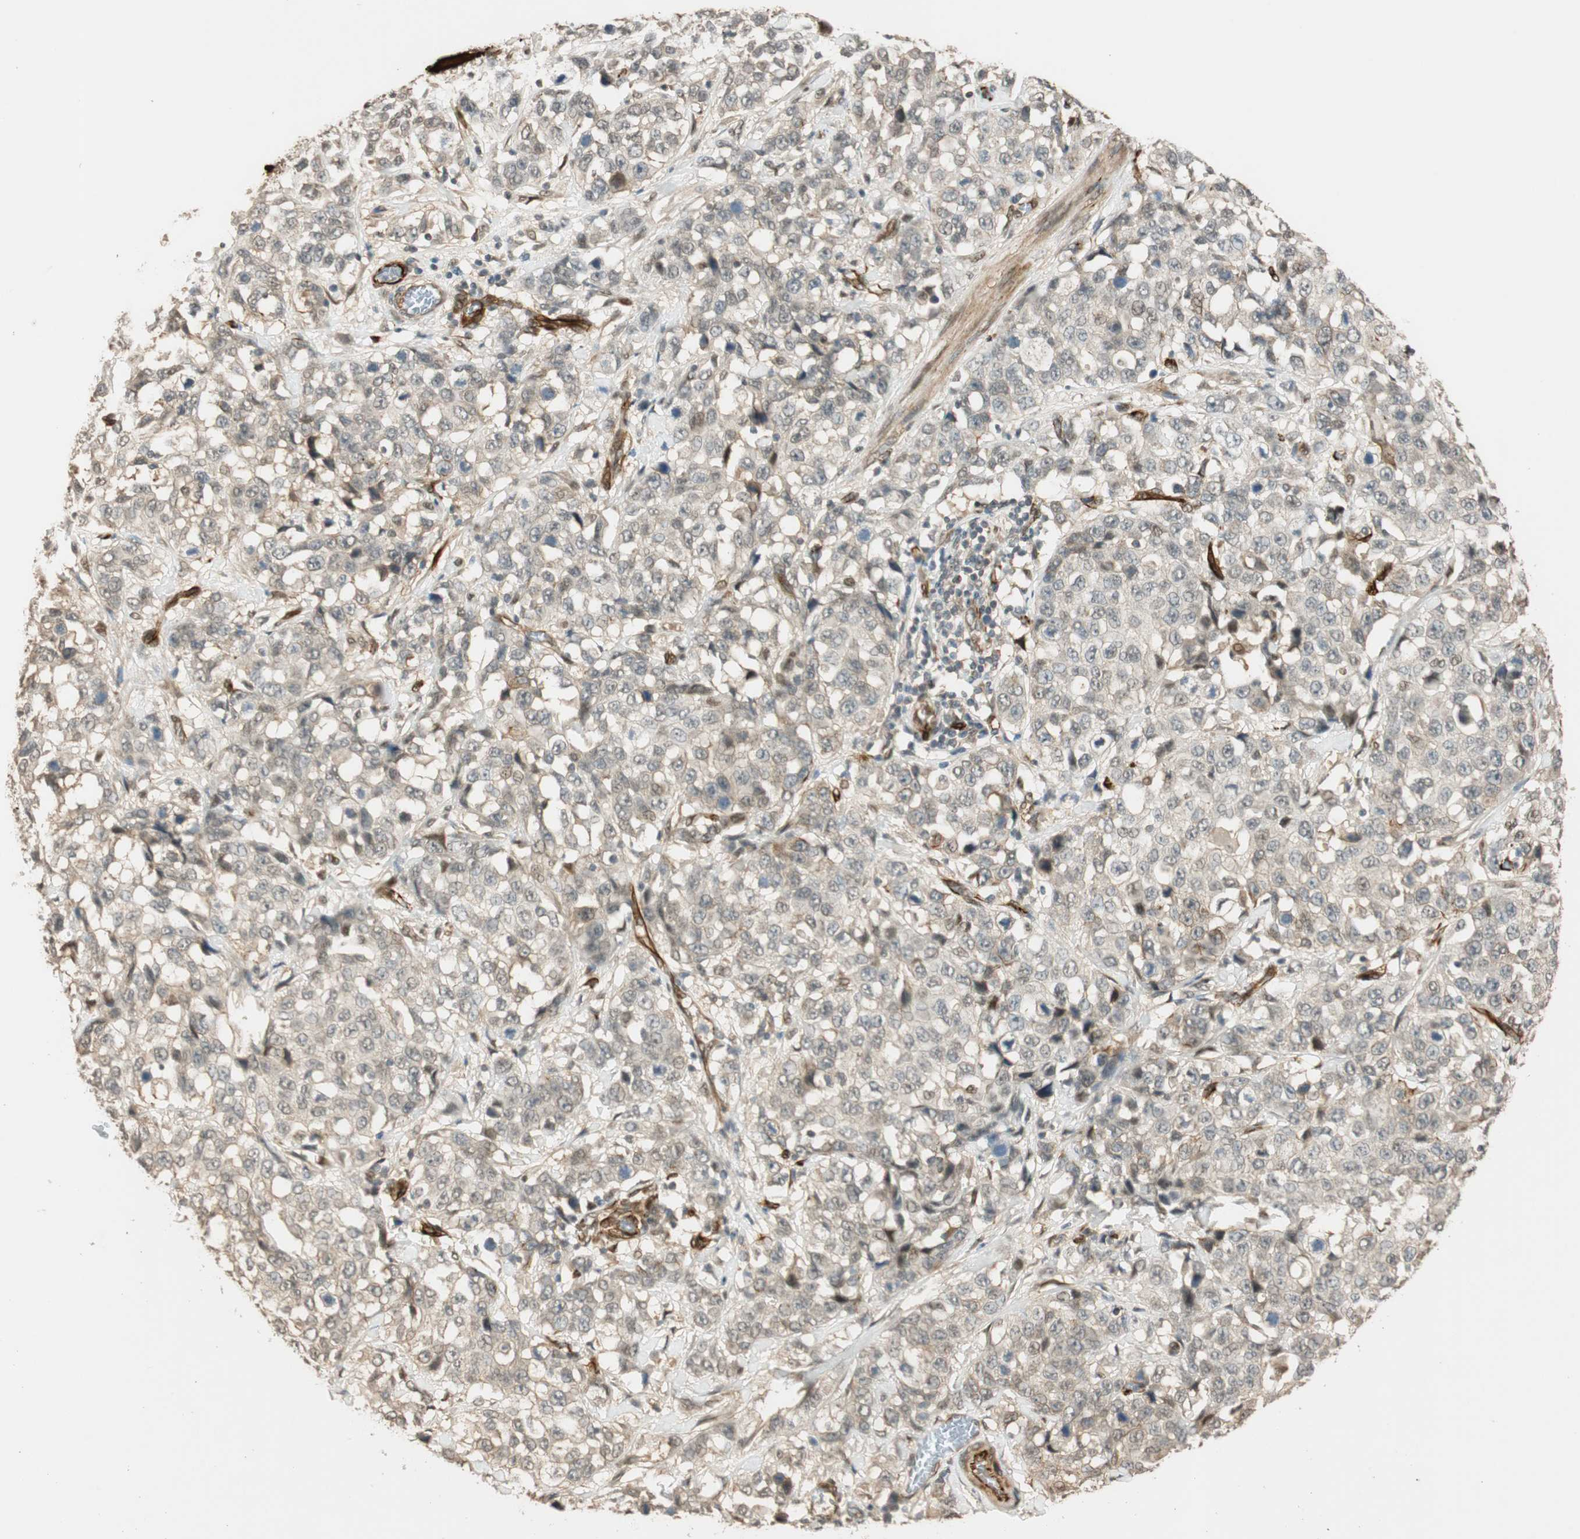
{"staining": {"intensity": "negative", "quantity": "none", "location": "none"}, "tissue": "stomach cancer", "cell_type": "Tumor cells", "image_type": "cancer", "snomed": [{"axis": "morphology", "description": "Normal tissue, NOS"}, {"axis": "morphology", "description": "Adenocarcinoma, NOS"}, {"axis": "topography", "description": "Stomach"}], "caption": "DAB (3,3'-diaminobenzidine) immunohistochemical staining of stomach adenocarcinoma reveals no significant staining in tumor cells. (IHC, brightfield microscopy, high magnification).", "gene": "NES", "patient": {"sex": "male", "age": 48}}